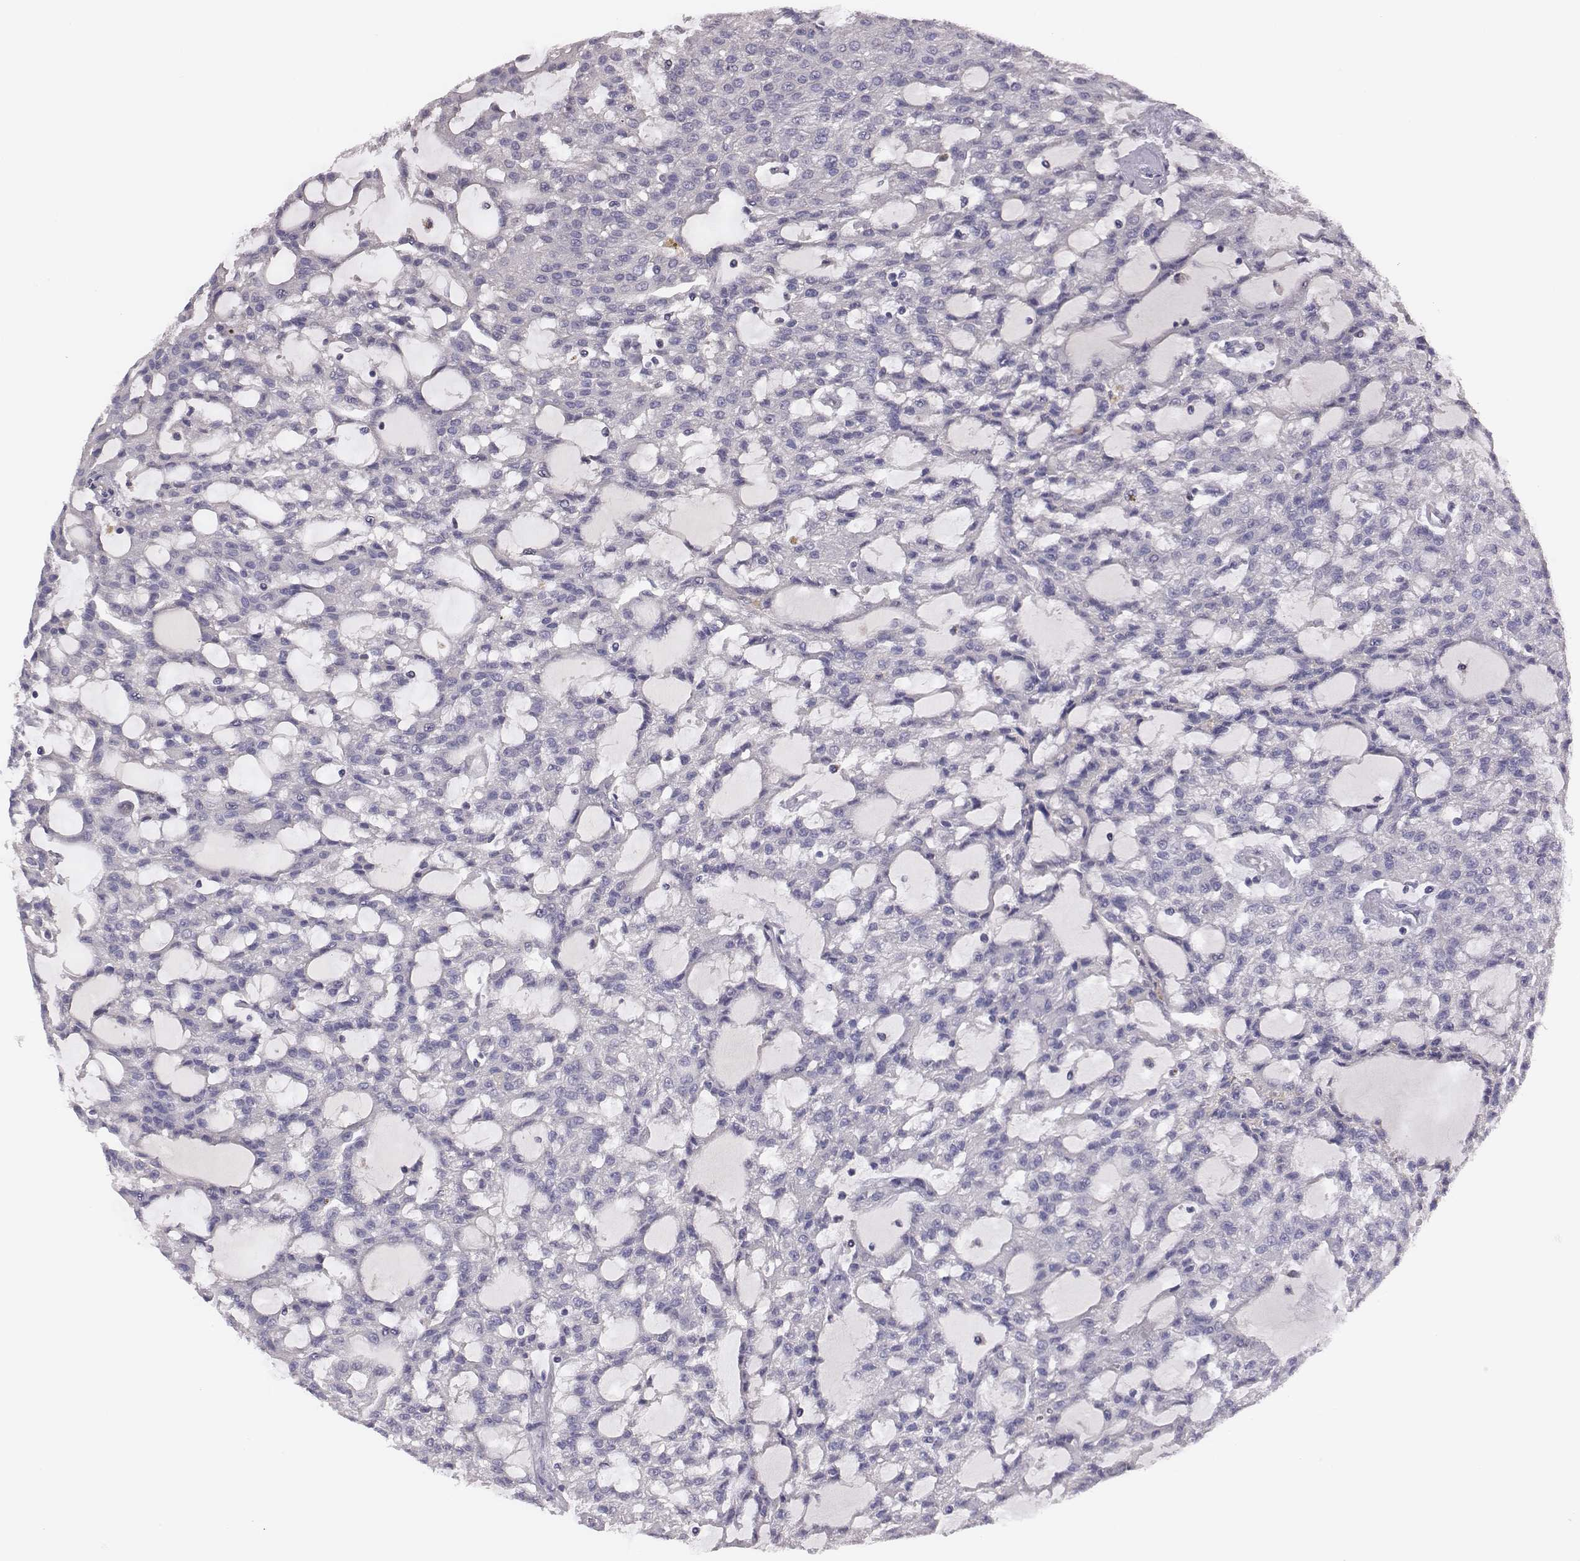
{"staining": {"intensity": "negative", "quantity": "none", "location": "none"}, "tissue": "renal cancer", "cell_type": "Tumor cells", "image_type": "cancer", "snomed": [{"axis": "morphology", "description": "Adenocarcinoma, NOS"}, {"axis": "topography", "description": "Kidney"}], "caption": "An IHC micrograph of adenocarcinoma (renal) is shown. There is no staining in tumor cells of adenocarcinoma (renal). (Brightfield microscopy of DAB (3,3'-diaminobenzidine) IHC at high magnification).", "gene": "EN1", "patient": {"sex": "male", "age": 63}}